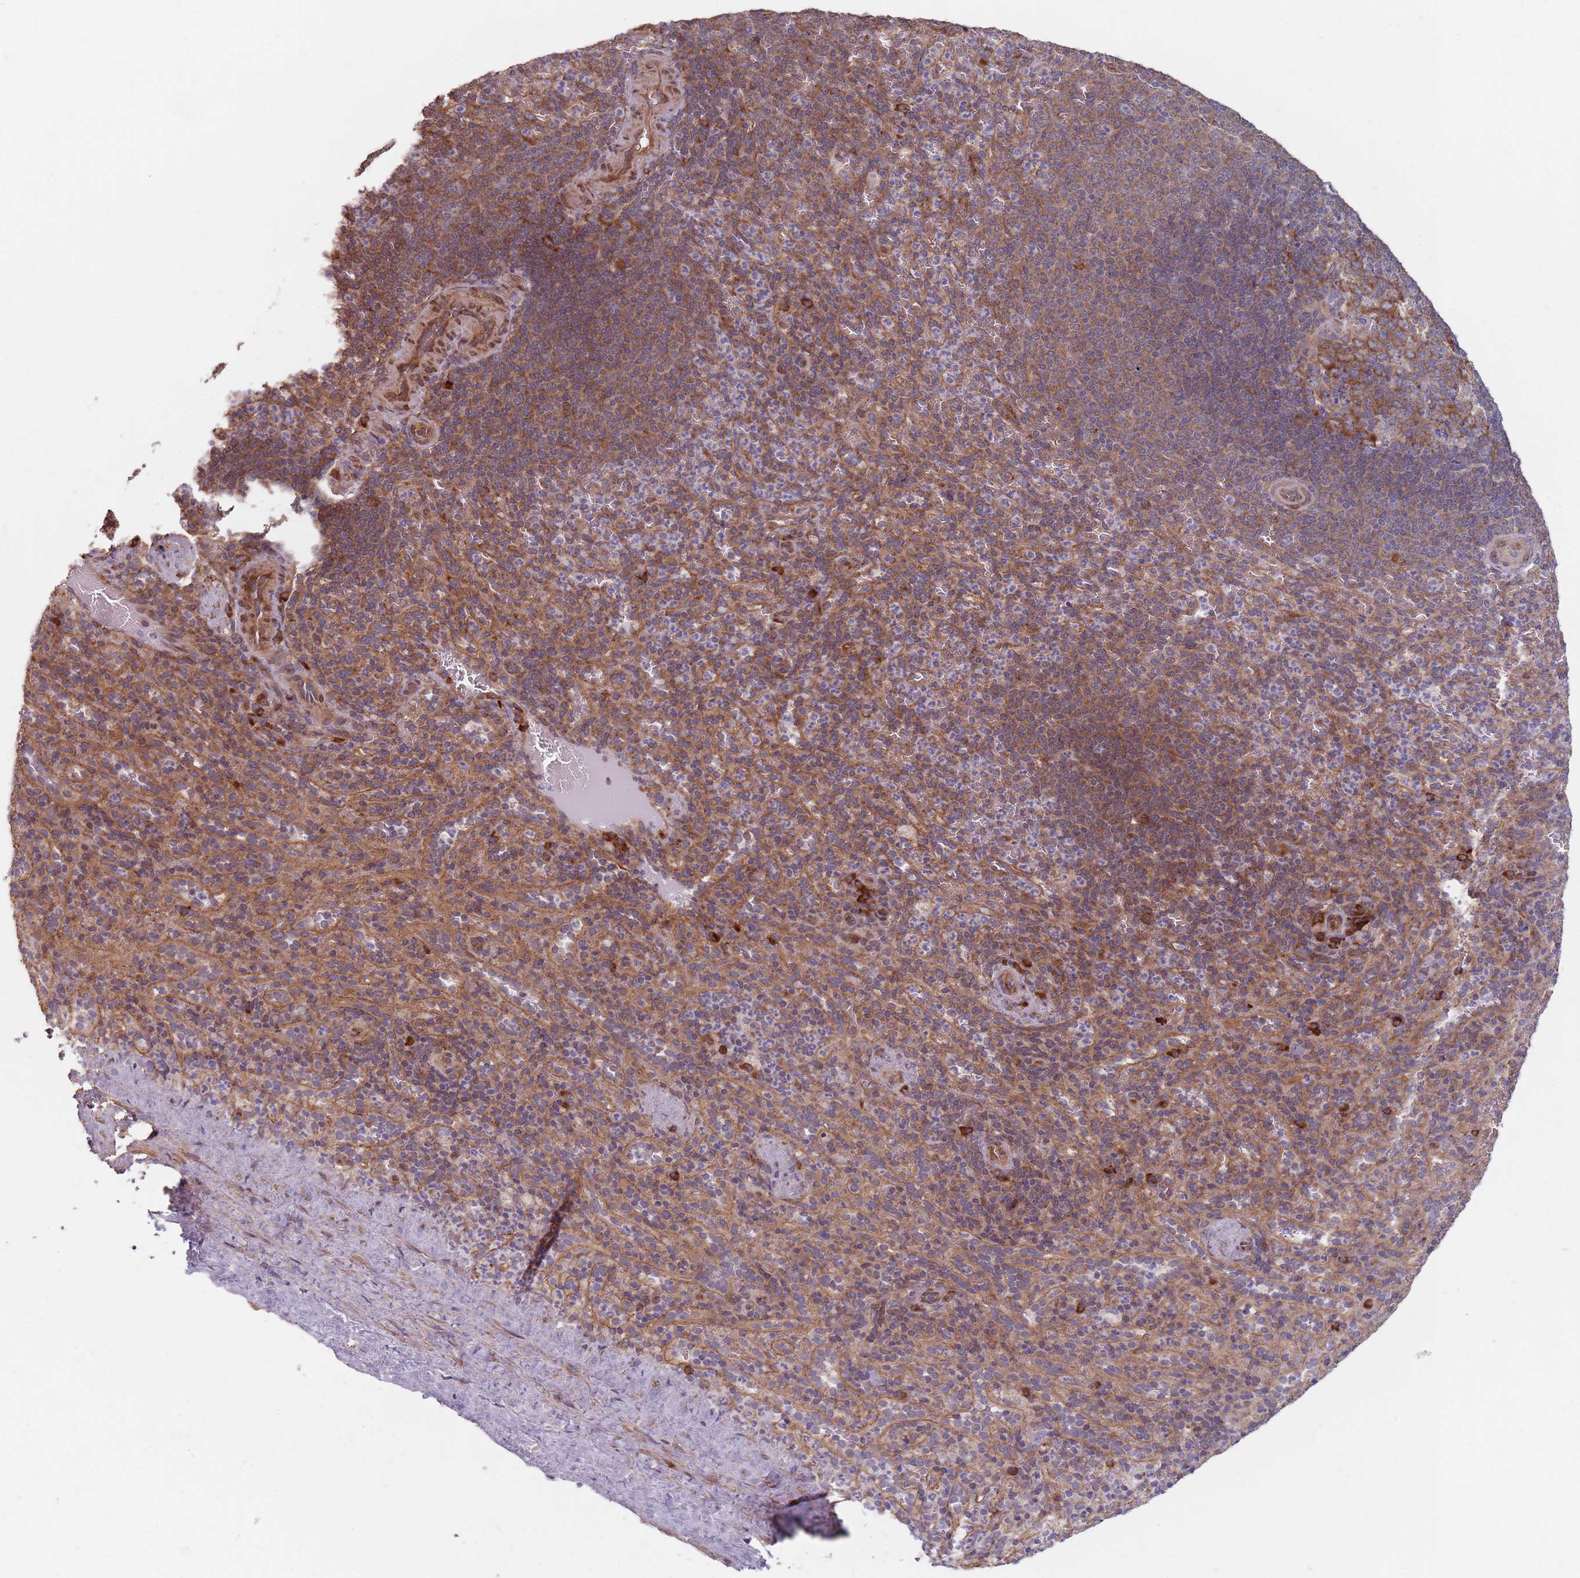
{"staining": {"intensity": "moderate", "quantity": "<25%", "location": "cytoplasmic/membranous"}, "tissue": "spleen", "cell_type": "Cells in red pulp", "image_type": "normal", "snomed": [{"axis": "morphology", "description": "Normal tissue, NOS"}, {"axis": "topography", "description": "Spleen"}], "caption": "Cells in red pulp show low levels of moderate cytoplasmic/membranous staining in approximately <25% of cells in benign spleen. (Stains: DAB in brown, nuclei in blue, Microscopy: brightfield microscopy at high magnification).", "gene": "NOTCH3", "patient": {"sex": "female", "age": 21}}